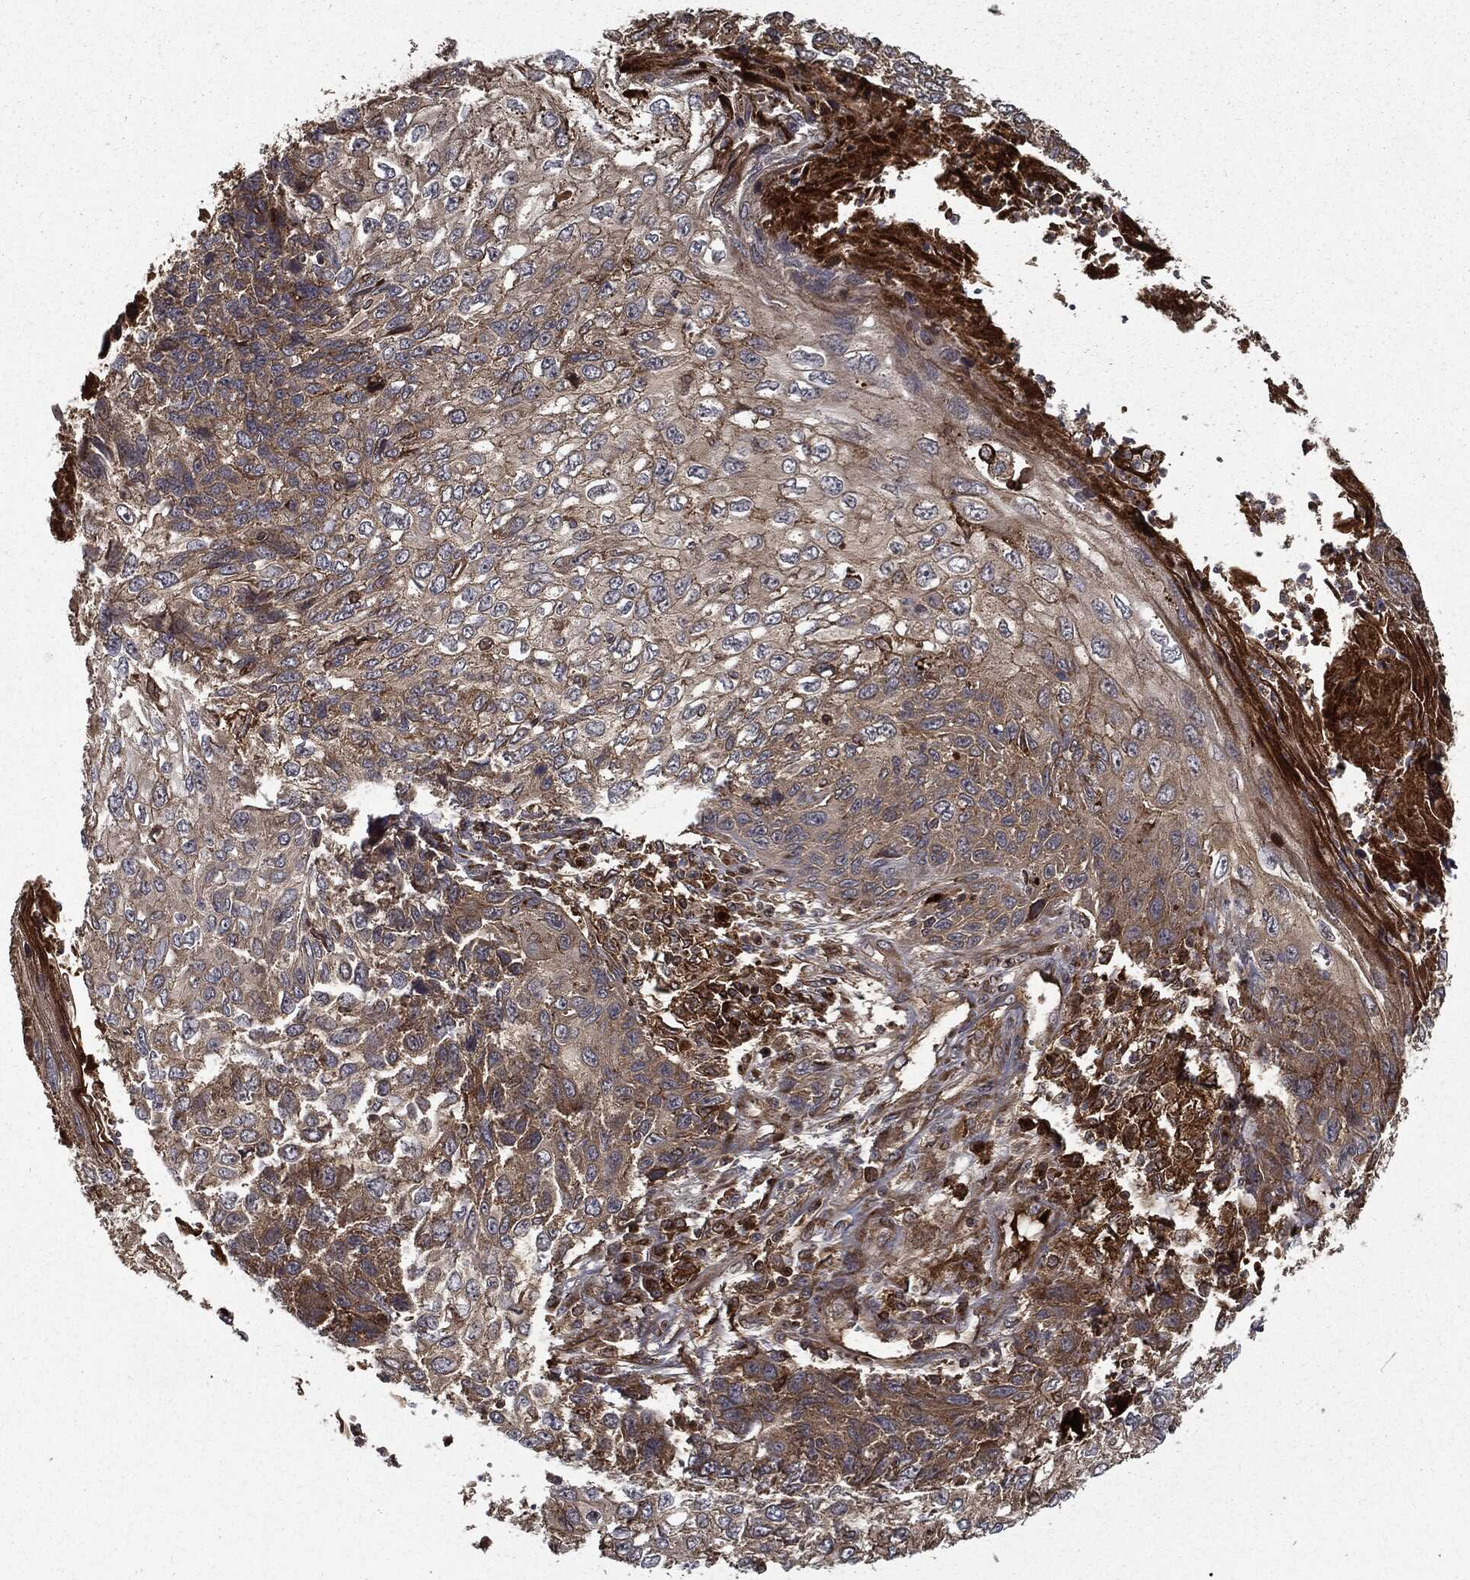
{"staining": {"intensity": "weak", "quantity": "25%-75%", "location": "cytoplasmic/membranous"}, "tissue": "skin cancer", "cell_type": "Tumor cells", "image_type": "cancer", "snomed": [{"axis": "morphology", "description": "Squamous cell carcinoma, NOS"}, {"axis": "topography", "description": "Skin"}], "caption": "Immunohistochemical staining of skin squamous cell carcinoma reveals weak cytoplasmic/membranous protein positivity in approximately 25%-75% of tumor cells.", "gene": "HTT", "patient": {"sex": "male", "age": 92}}